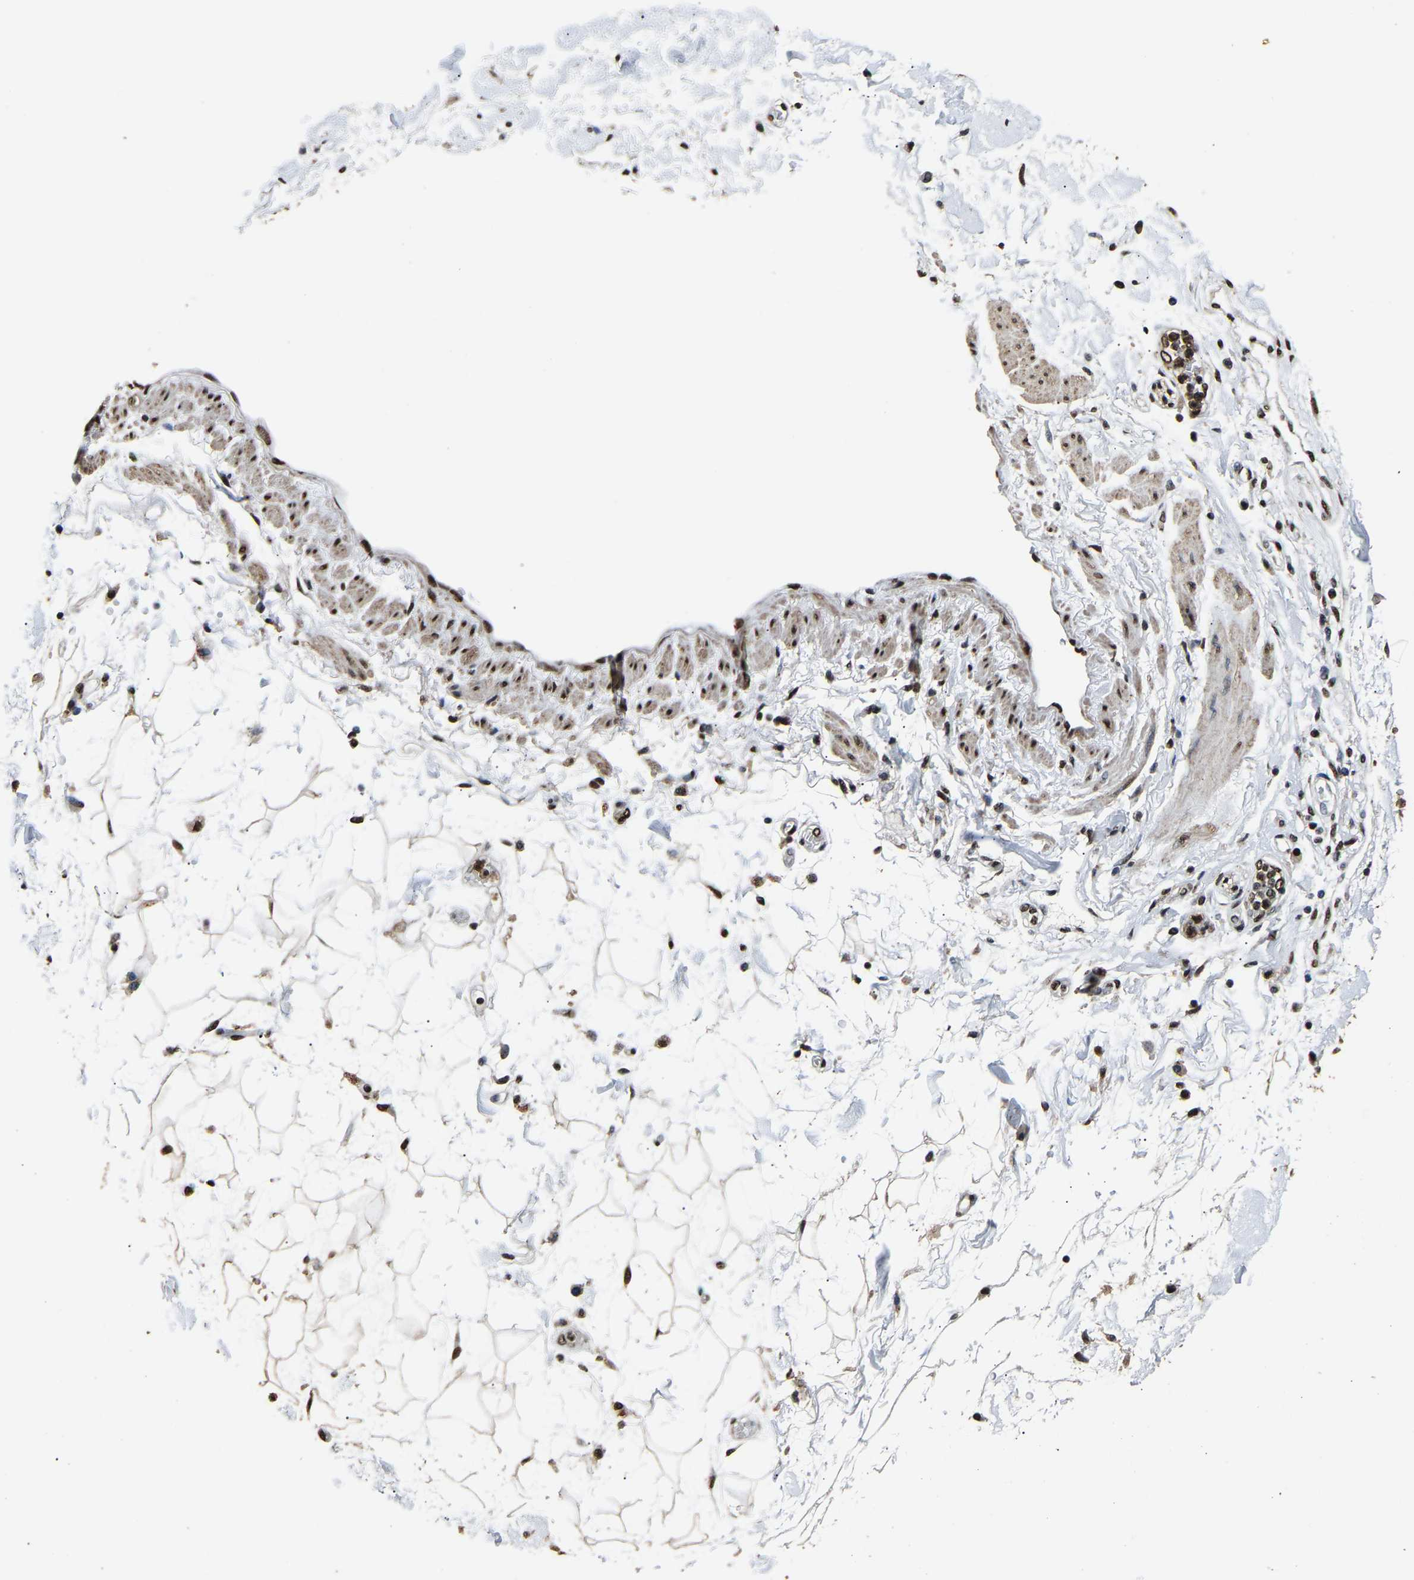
{"staining": {"intensity": "moderate", "quantity": ">75%", "location": "nuclear"}, "tissue": "adipose tissue", "cell_type": "Adipocytes", "image_type": "normal", "snomed": [{"axis": "morphology", "description": "Normal tissue, NOS"}, {"axis": "morphology", "description": "Adenocarcinoma, NOS"}, {"axis": "topography", "description": "Duodenum"}, {"axis": "topography", "description": "Peripheral nerve tissue"}], "caption": "Immunohistochemical staining of benign human adipose tissue displays moderate nuclear protein positivity in about >75% of adipocytes.", "gene": "SAFB", "patient": {"sex": "female", "age": 60}}